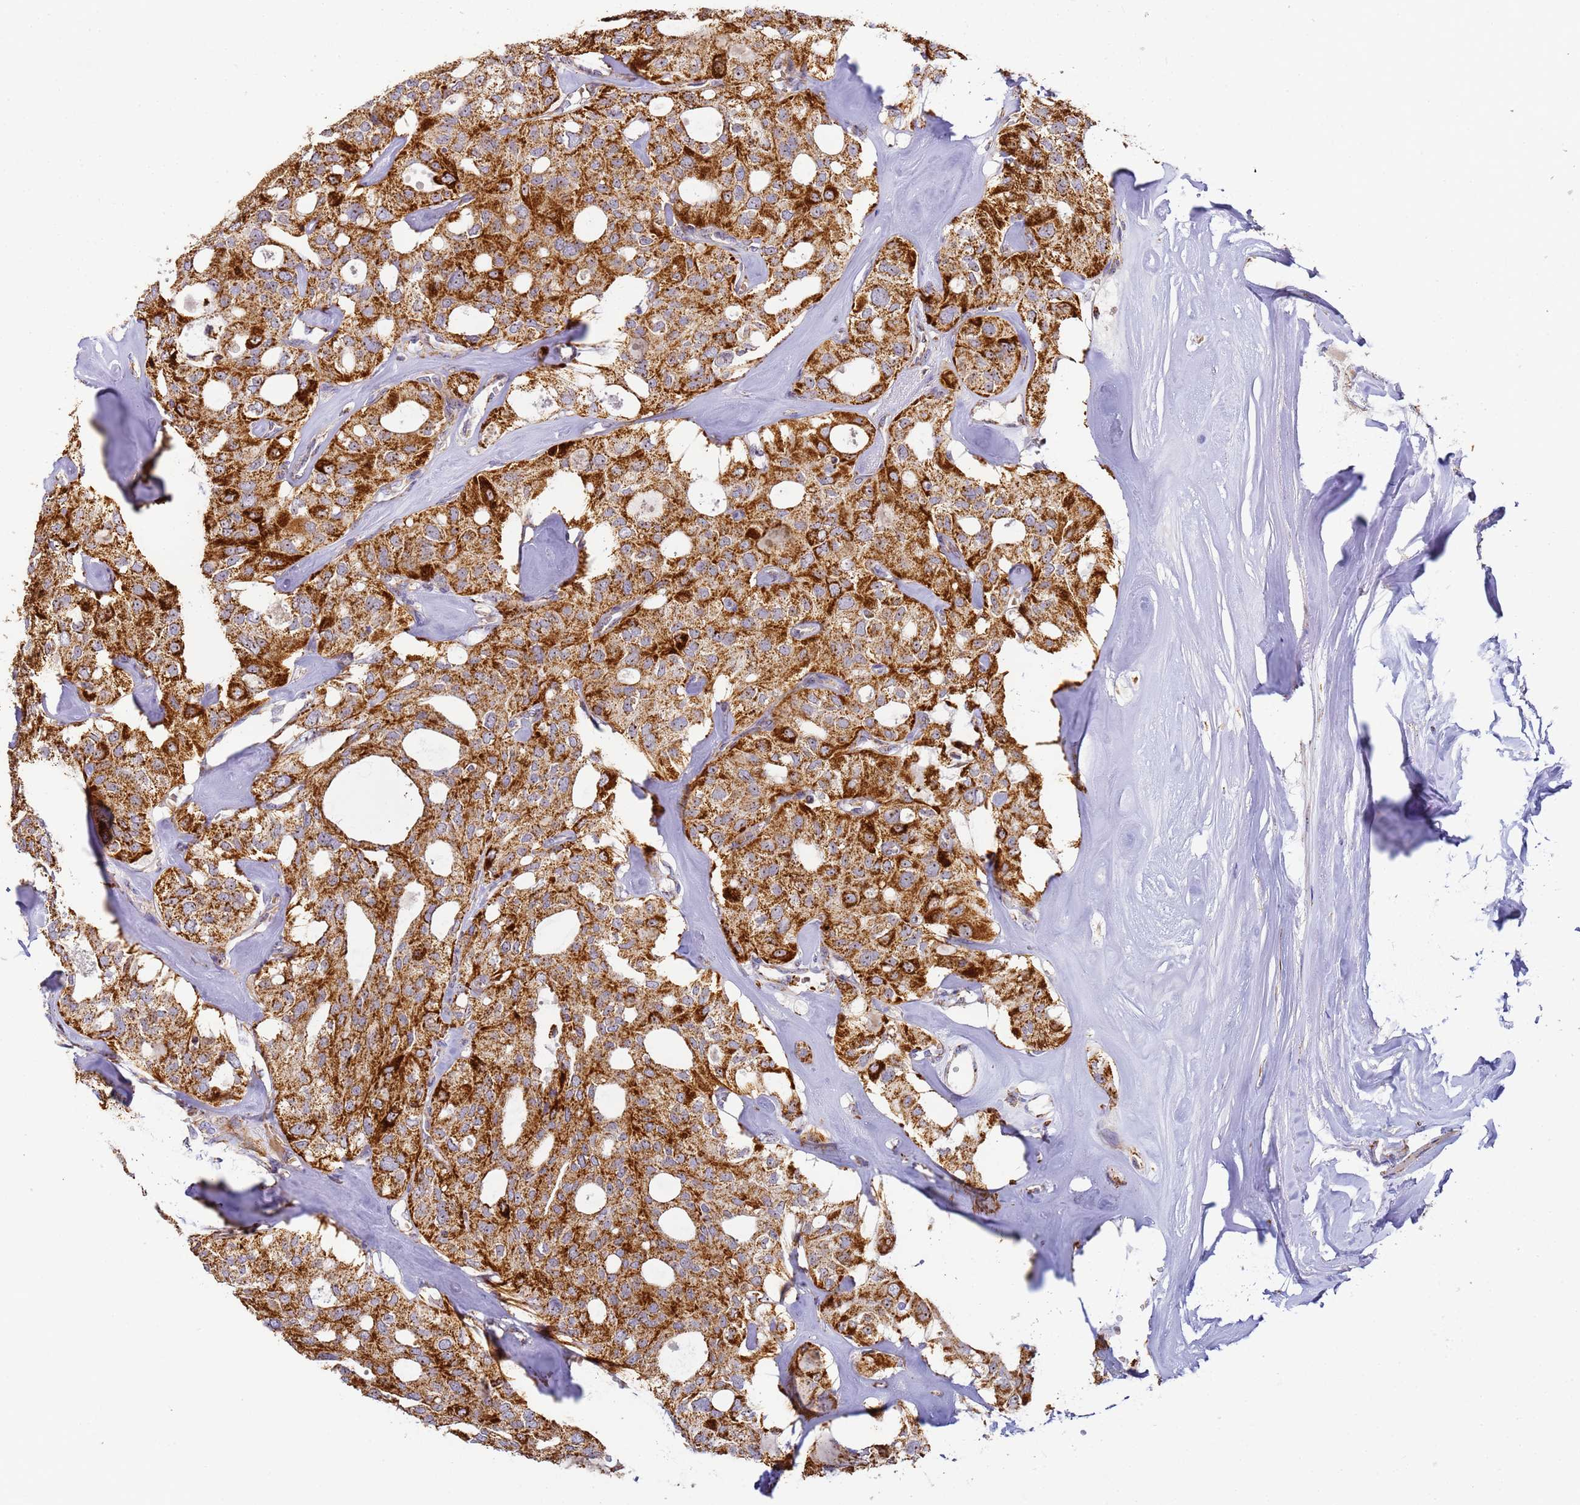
{"staining": {"intensity": "strong", "quantity": ">75%", "location": "cytoplasmic/membranous"}, "tissue": "thyroid cancer", "cell_type": "Tumor cells", "image_type": "cancer", "snomed": [{"axis": "morphology", "description": "Follicular adenoma carcinoma, NOS"}, {"axis": "topography", "description": "Thyroid gland"}], "caption": "A photomicrograph of thyroid follicular adenoma carcinoma stained for a protein shows strong cytoplasmic/membranous brown staining in tumor cells. The protein is shown in brown color, while the nuclei are stained blue.", "gene": "FRG2C", "patient": {"sex": "male", "age": 75}}